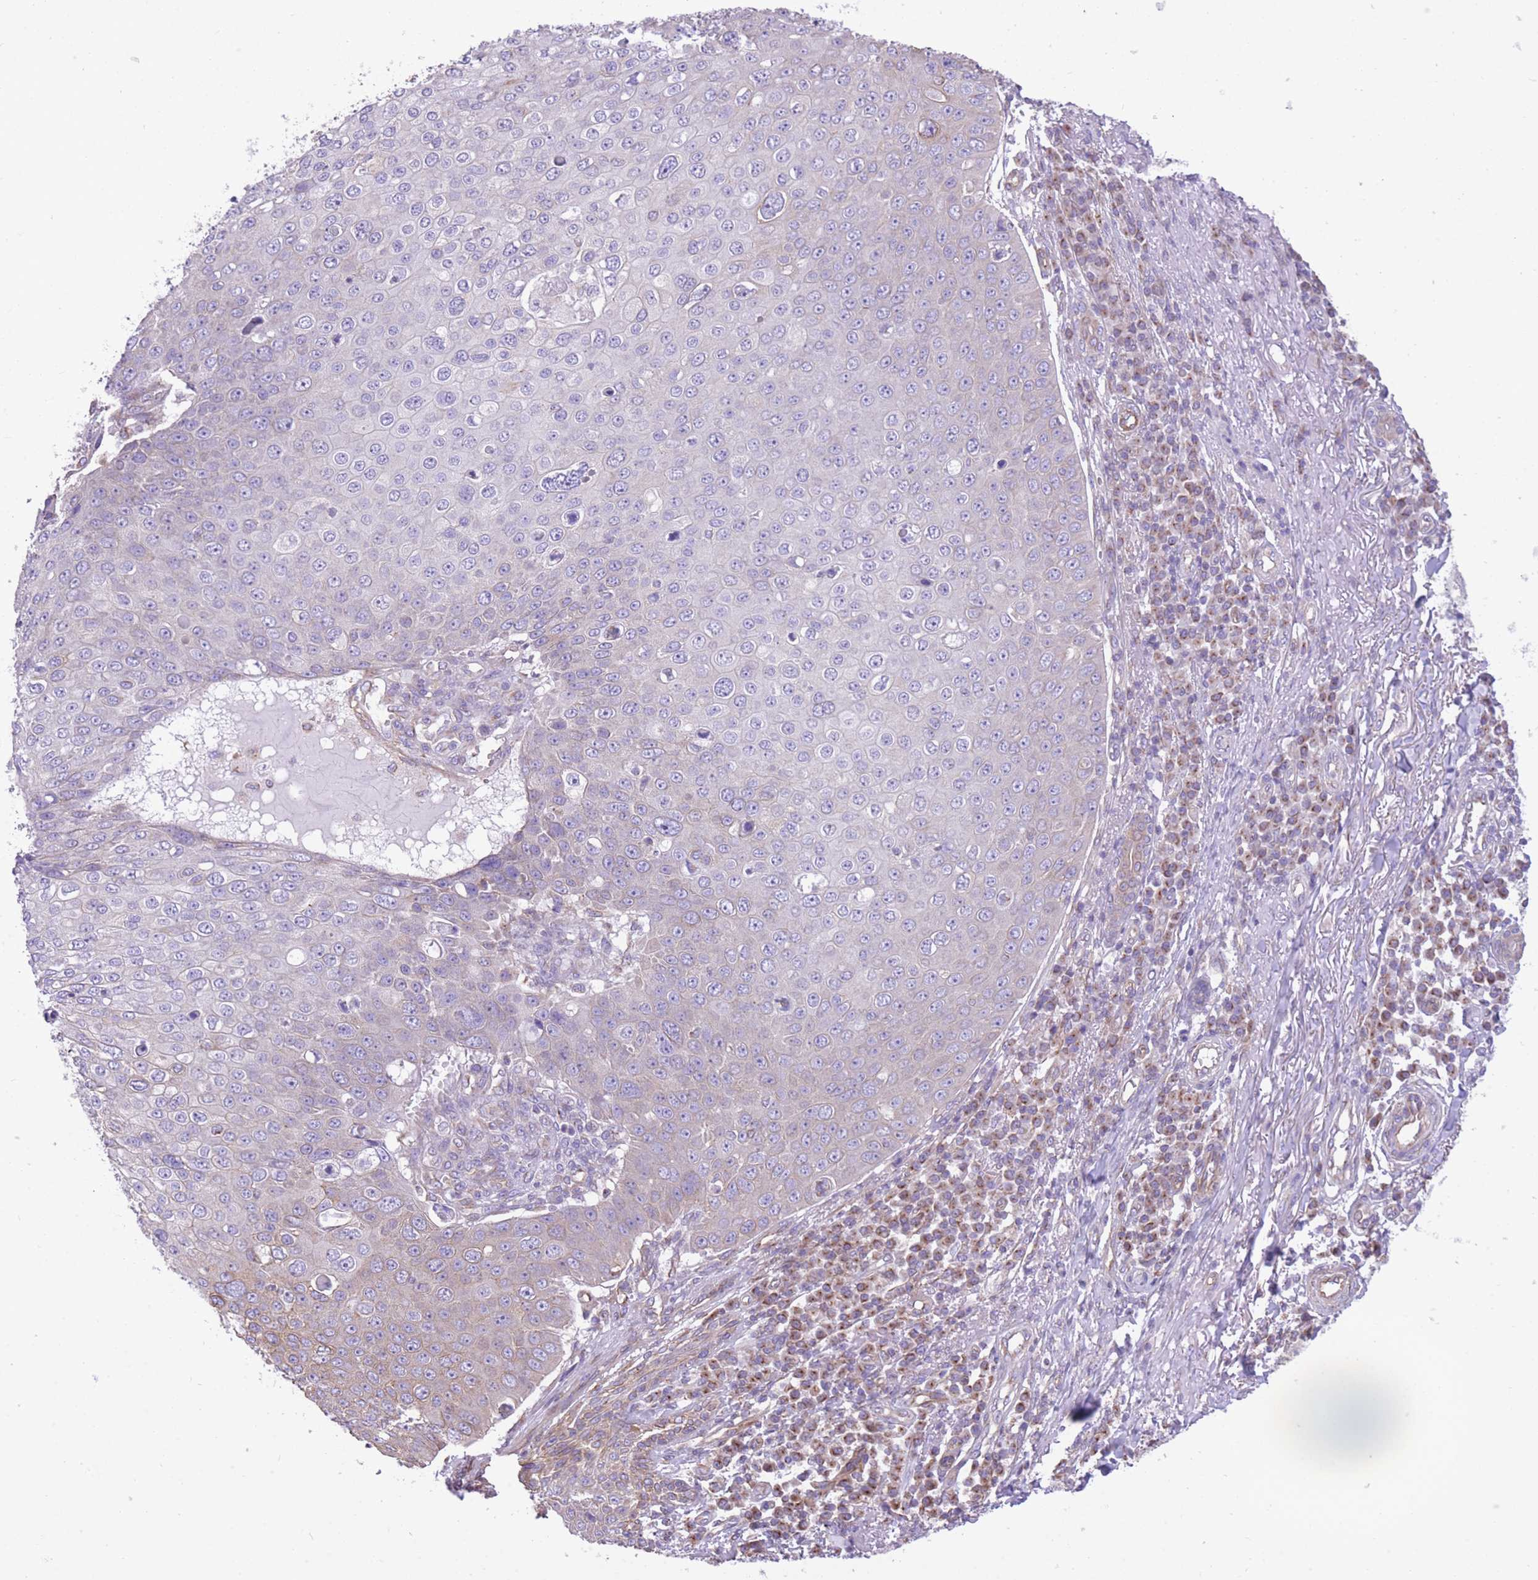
{"staining": {"intensity": "negative", "quantity": "none", "location": "none"}, "tissue": "skin cancer", "cell_type": "Tumor cells", "image_type": "cancer", "snomed": [{"axis": "morphology", "description": "Squamous cell carcinoma, NOS"}, {"axis": "topography", "description": "Skin"}], "caption": "Tumor cells show no significant expression in skin squamous cell carcinoma.", "gene": "RHOU", "patient": {"sex": "male", "age": 71}}